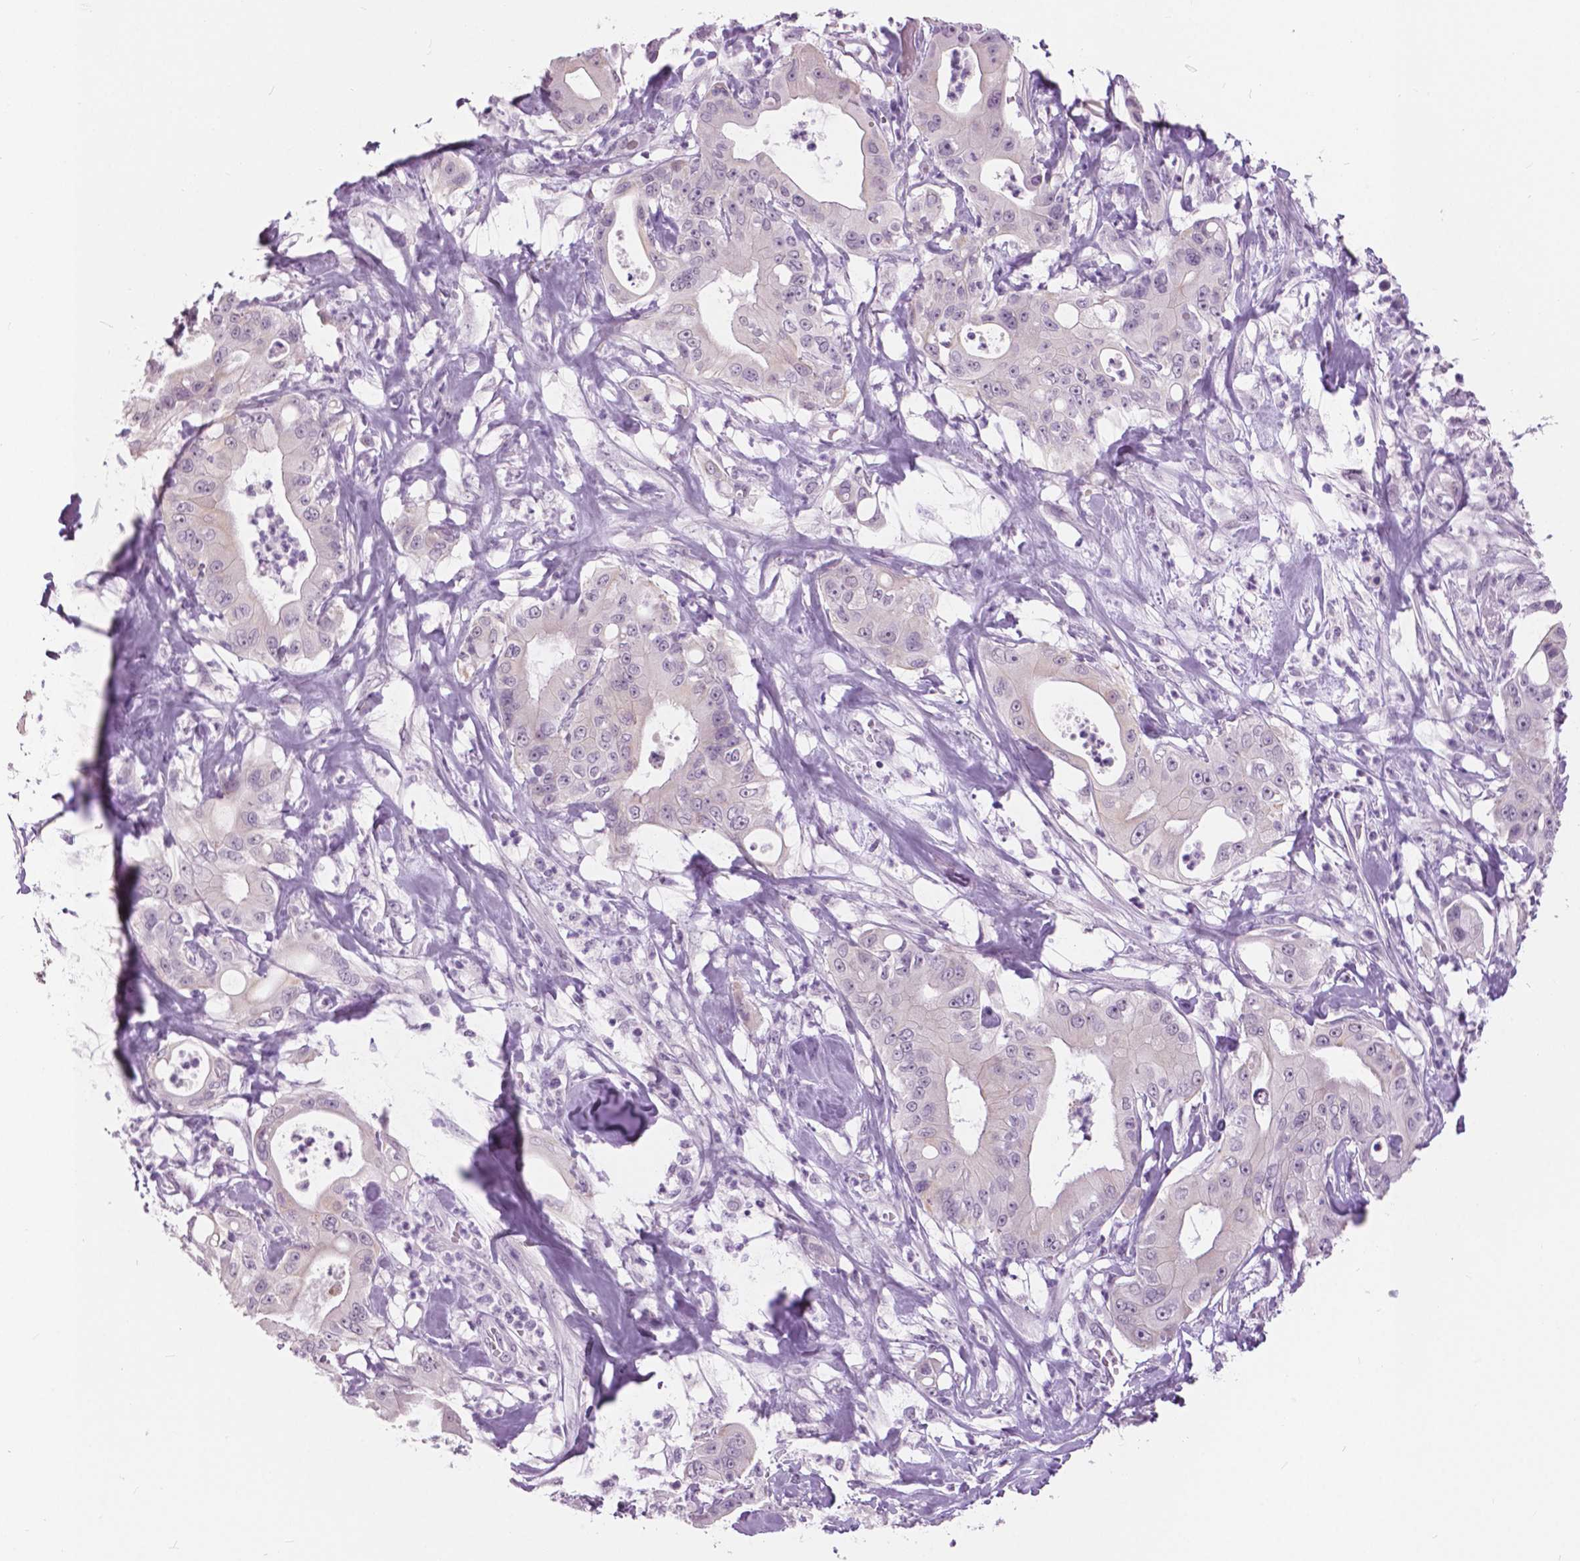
{"staining": {"intensity": "negative", "quantity": "none", "location": "none"}, "tissue": "pancreatic cancer", "cell_type": "Tumor cells", "image_type": "cancer", "snomed": [{"axis": "morphology", "description": "Adenocarcinoma, NOS"}, {"axis": "topography", "description": "Pancreas"}], "caption": "This is an immunohistochemistry photomicrograph of human pancreatic cancer (adenocarcinoma). There is no staining in tumor cells.", "gene": "MYOM1", "patient": {"sex": "male", "age": 71}}